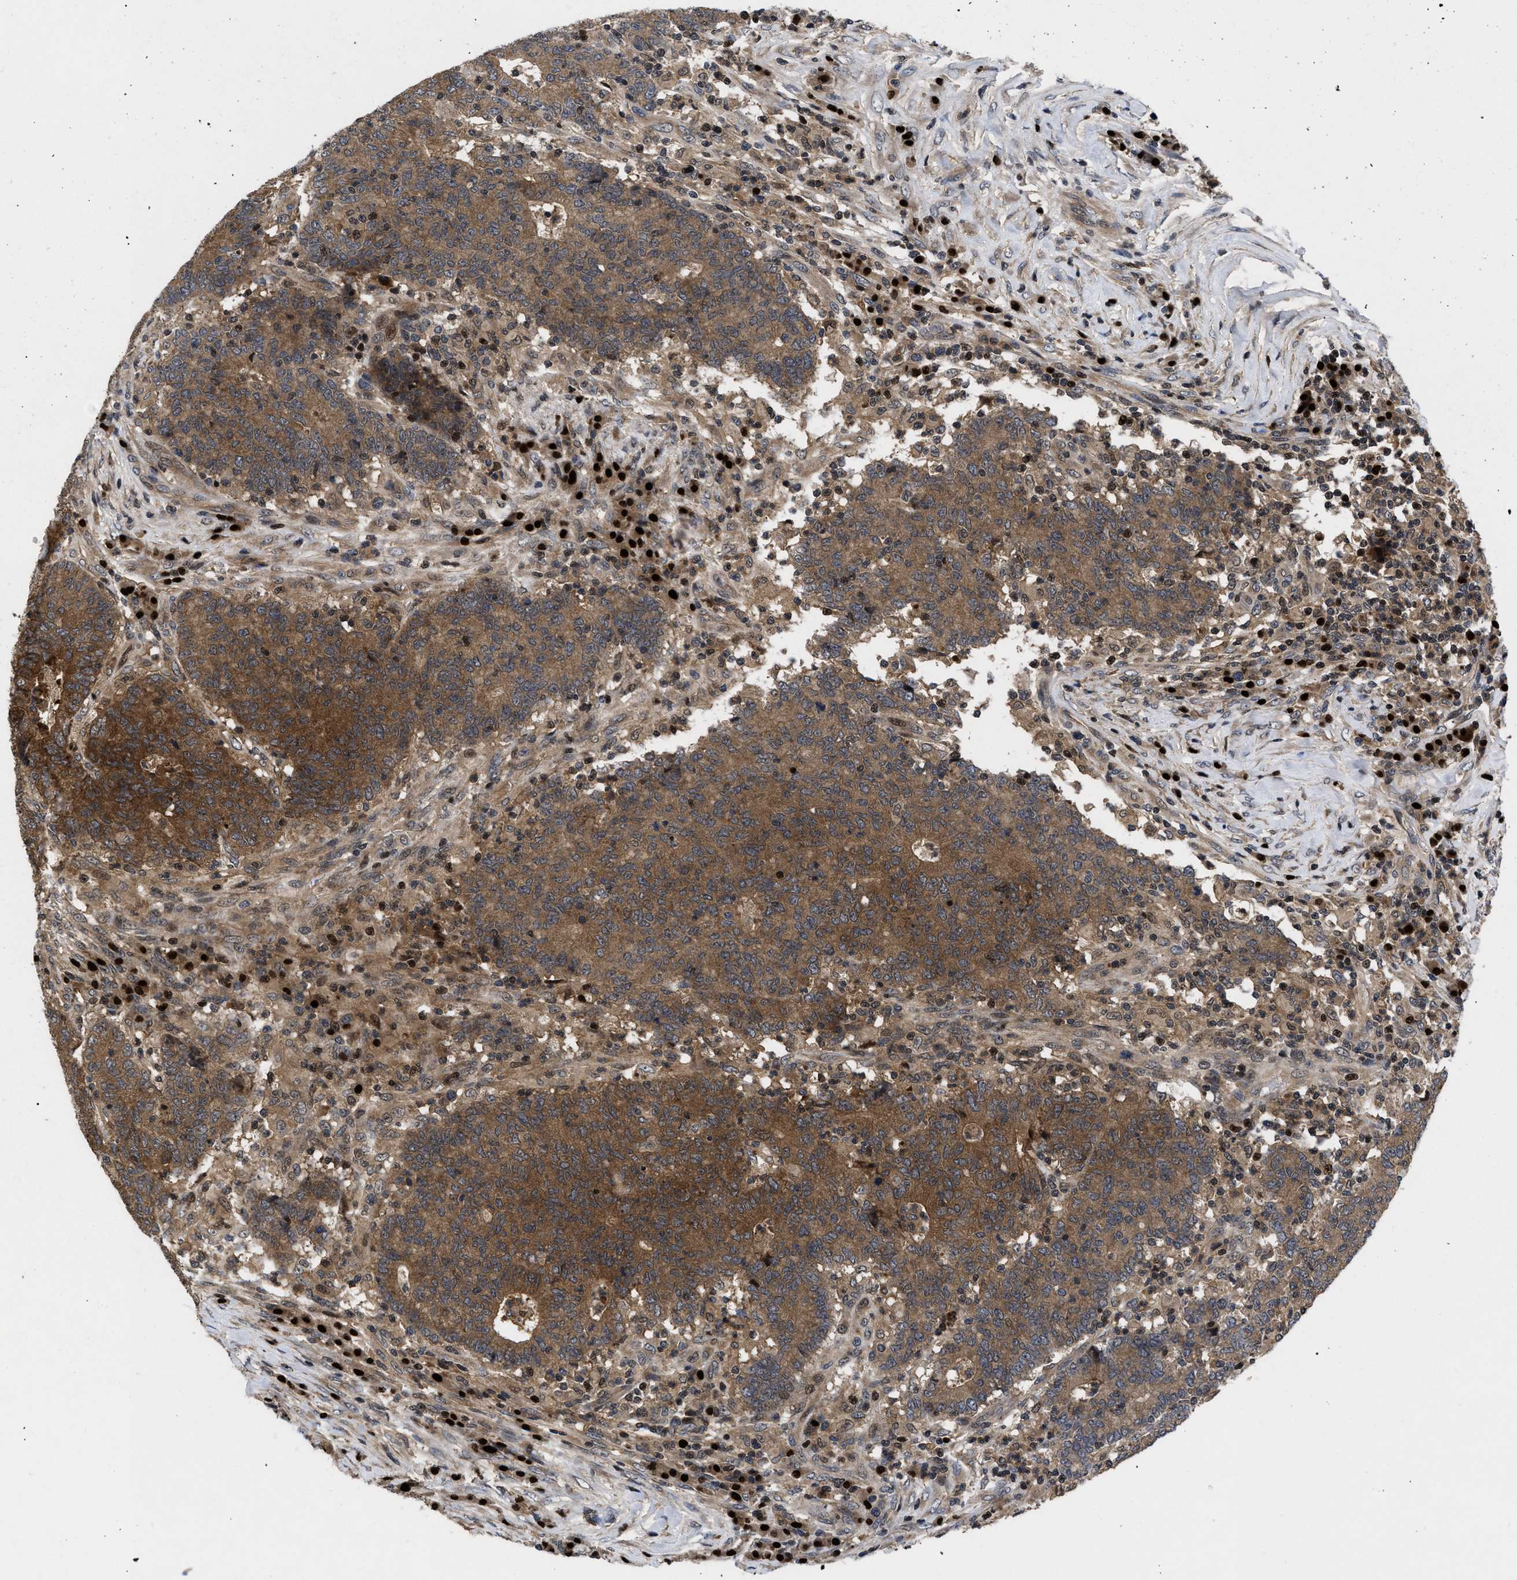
{"staining": {"intensity": "moderate", "quantity": ">75%", "location": "cytoplasmic/membranous"}, "tissue": "colorectal cancer", "cell_type": "Tumor cells", "image_type": "cancer", "snomed": [{"axis": "morphology", "description": "Normal tissue, NOS"}, {"axis": "morphology", "description": "Adenocarcinoma, NOS"}, {"axis": "topography", "description": "Colon"}], "caption": "Immunohistochemistry (IHC) (DAB (3,3'-diaminobenzidine)) staining of human colorectal adenocarcinoma shows moderate cytoplasmic/membranous protein positivity in about >75% of tumor cells.", "gene": "FAM200A", "patient": {"sex": "female", "age": 75}}